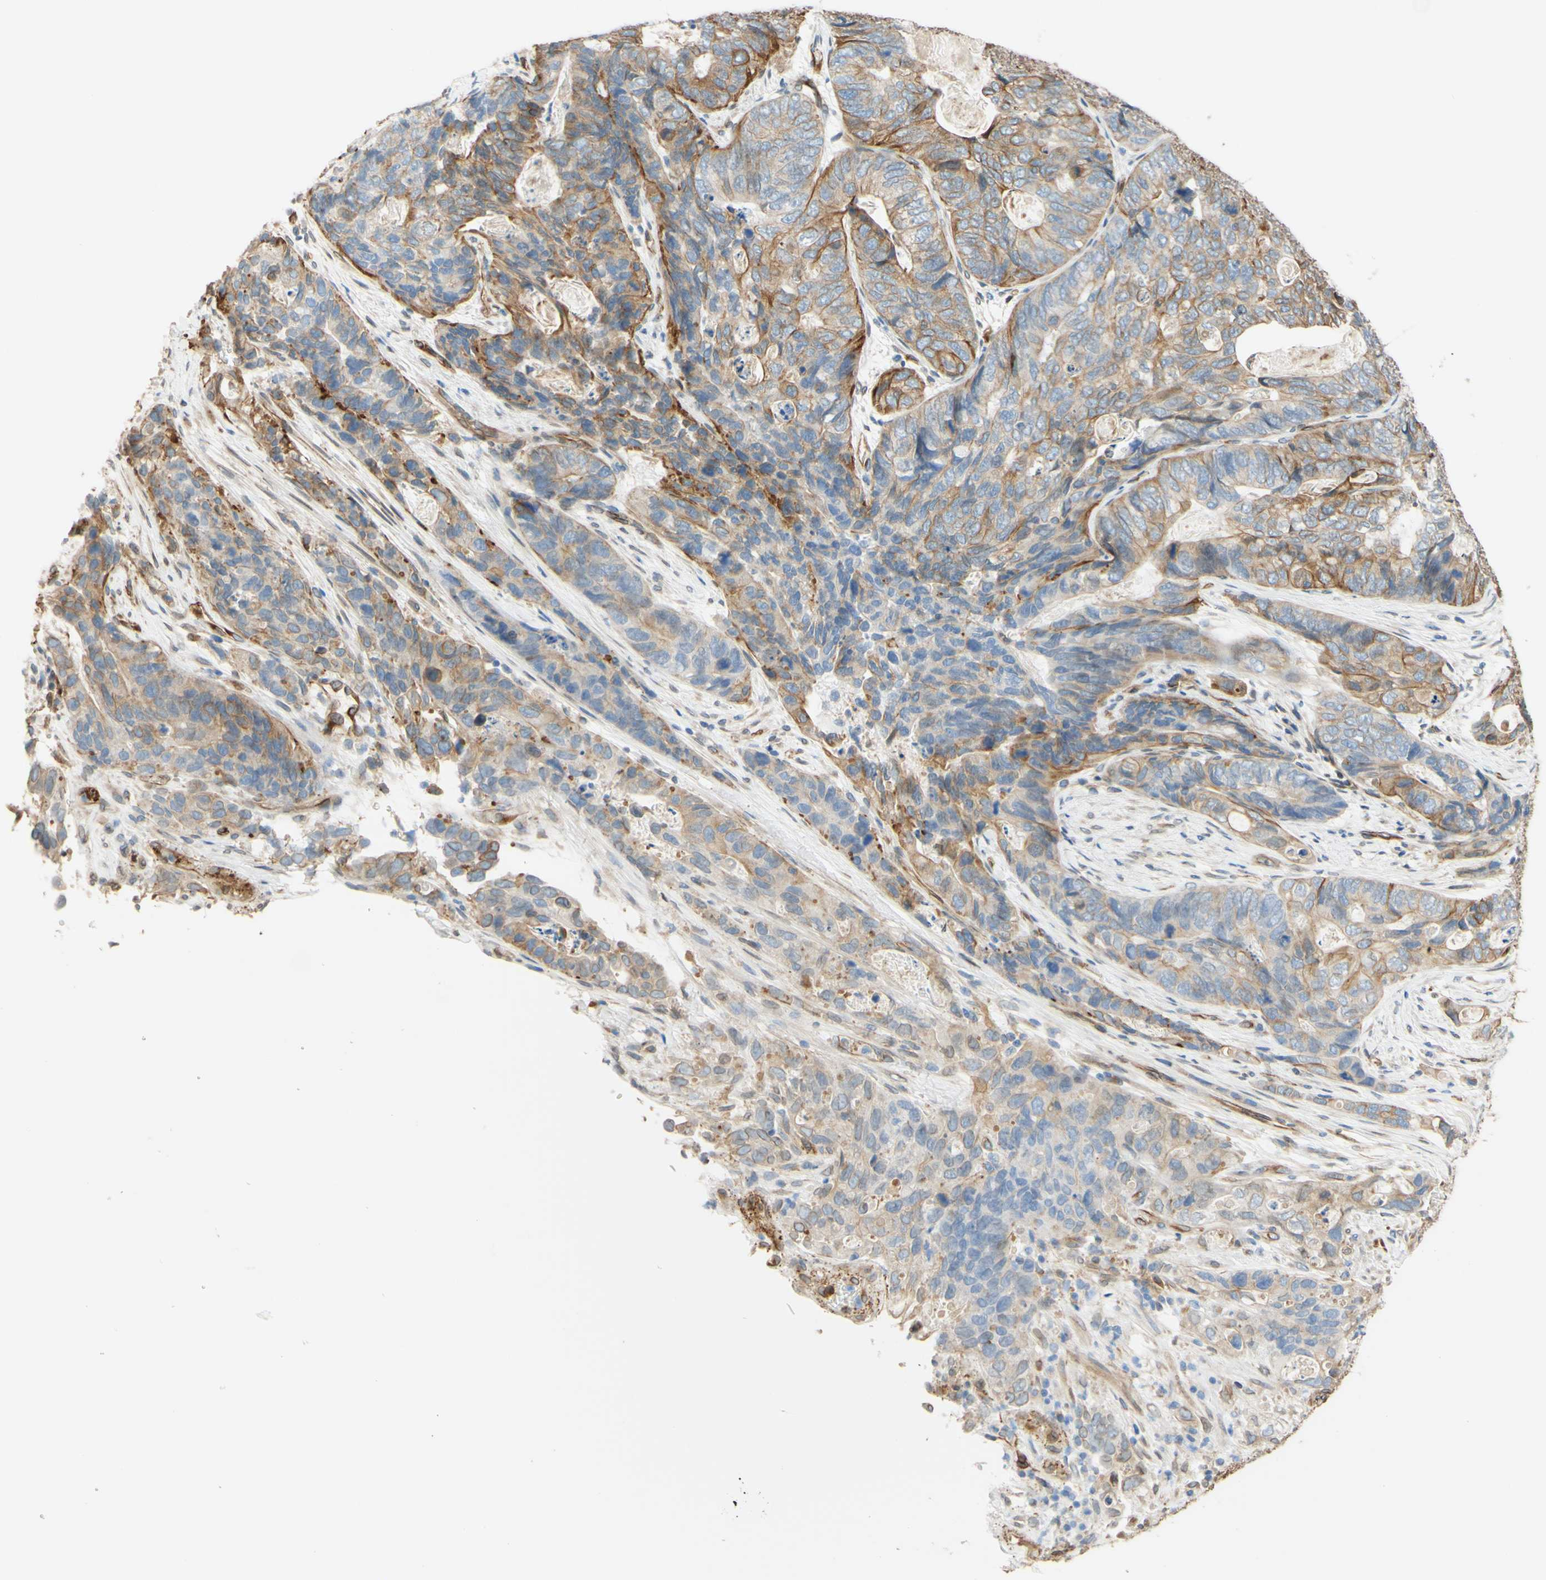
{"staining": {"intensity": "moderate", "quantity": "25%-75%", "location": "cytoplasmic/membranous"}, "tissue": "stomach cancer", "cell_type": "Tumor cells", "image_type": "cancer", "snomed": [{"axis": "morphology", "description": "Adenocarcinoma, NOS"}, {"axis": "topography", "description": "Stomach"}], "caption": "Protein expression analysis of human stomach cancer (adenocarcinoma) reveals moderate cytoplasmic/membranous staining in approximately 25%-75% of tumor cells. (DAB IHC, brown staining for protein, blue staining for nuclei).", "gene": "ENDOD1", "patient": {"sex": "female", "age": 89}}